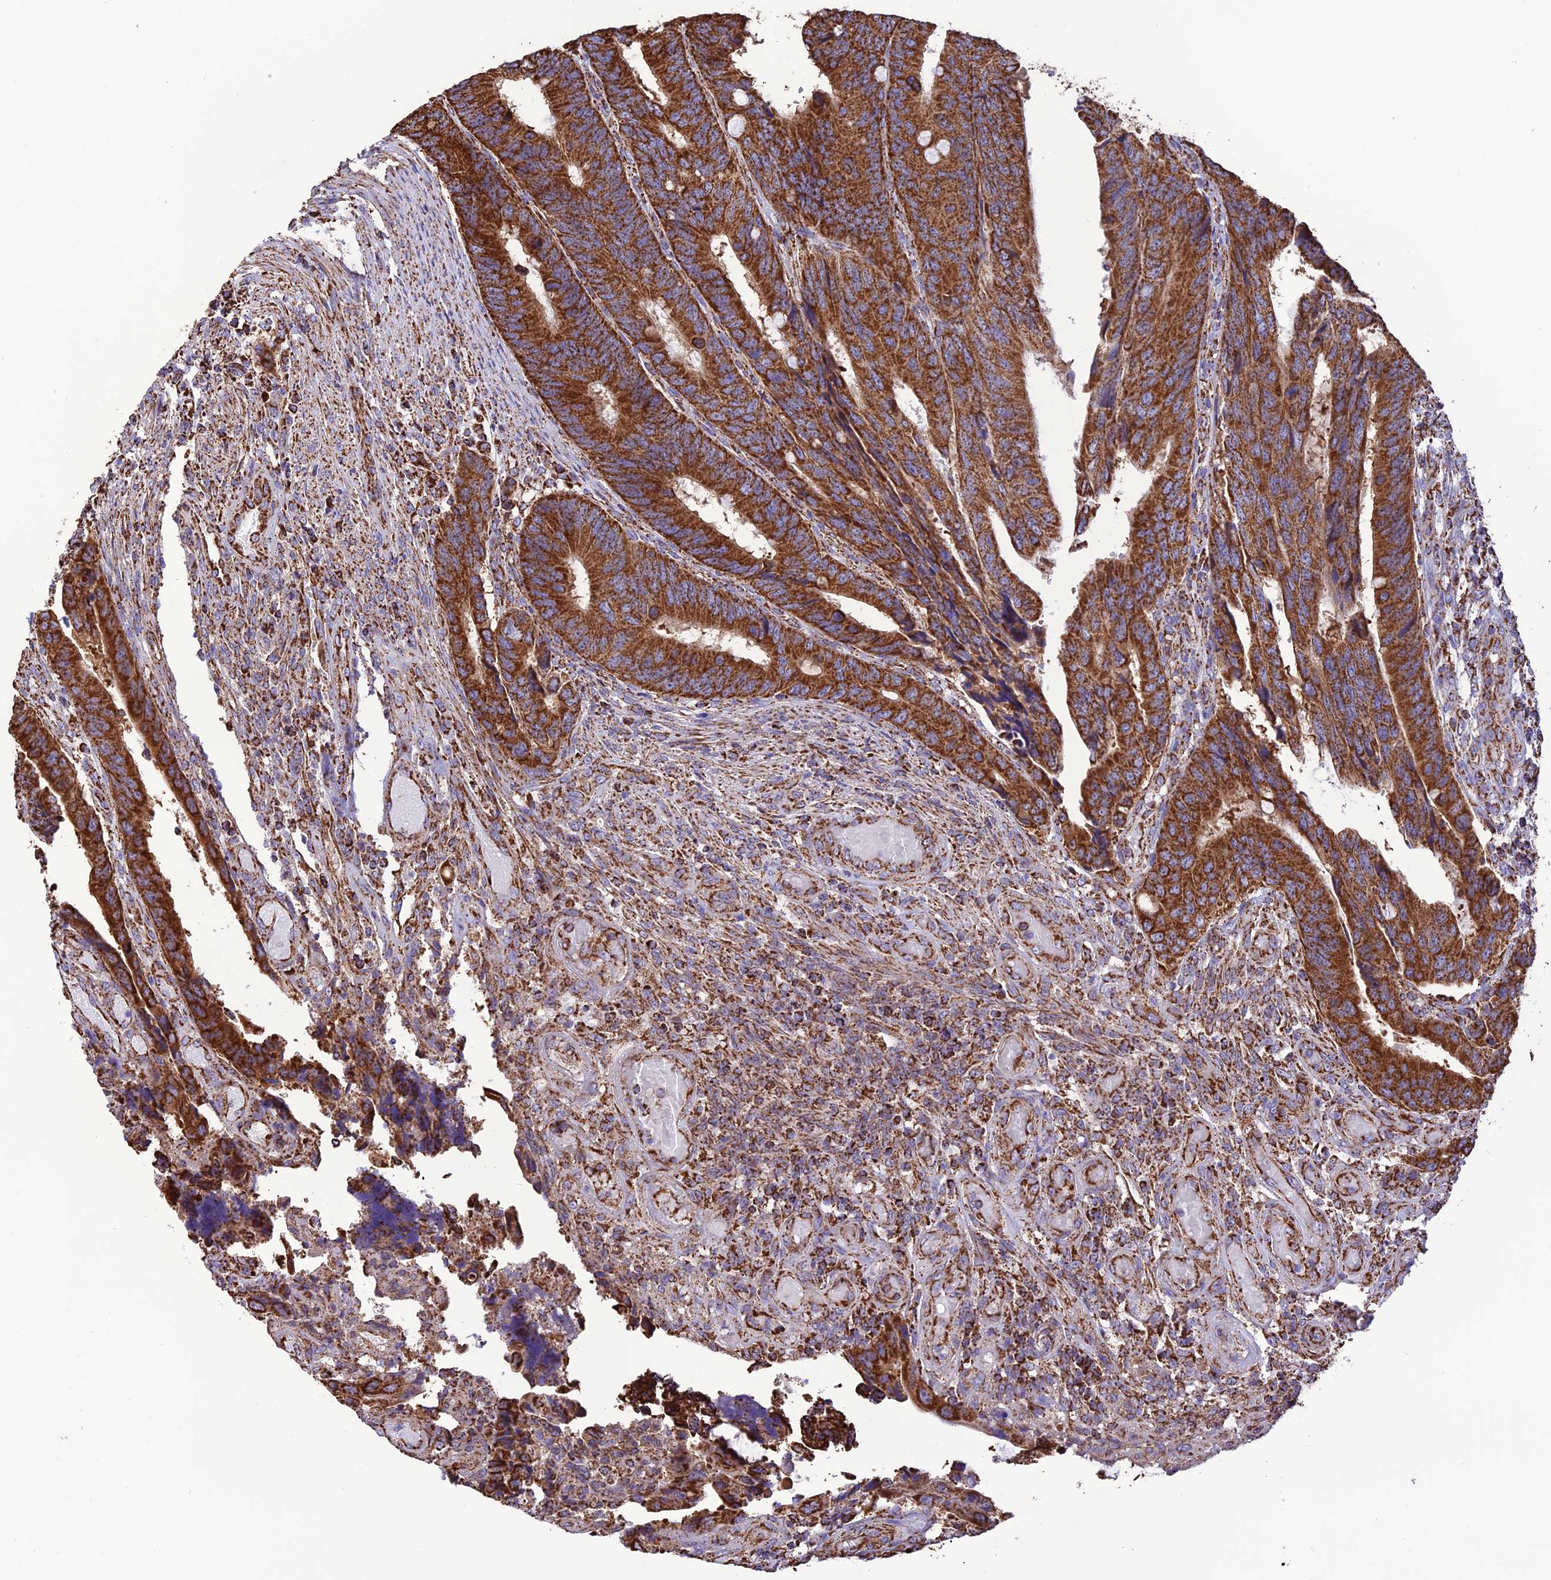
{"staining": {"intensity": "strong", "quantity": ">75%", "location": "cytoplasmic/membranous"}, "tissue": "colorectal cancer", "cell_type": "Tumor cells", "image_type": "cancer", "snomed": [{"axis": "morphology", "description": "Adenocarcinoma, NOS"}, {"axis": "topography", "description": "Colon"}], "caption": "Colorectal cancer (adenocarcinoma) tissue demonstrates strong cytoplasmic/membranous staining in approximately >75% of tumor cells", "gene": "NDUFAF1", "patient": {"sex": "male", "age": 87}}